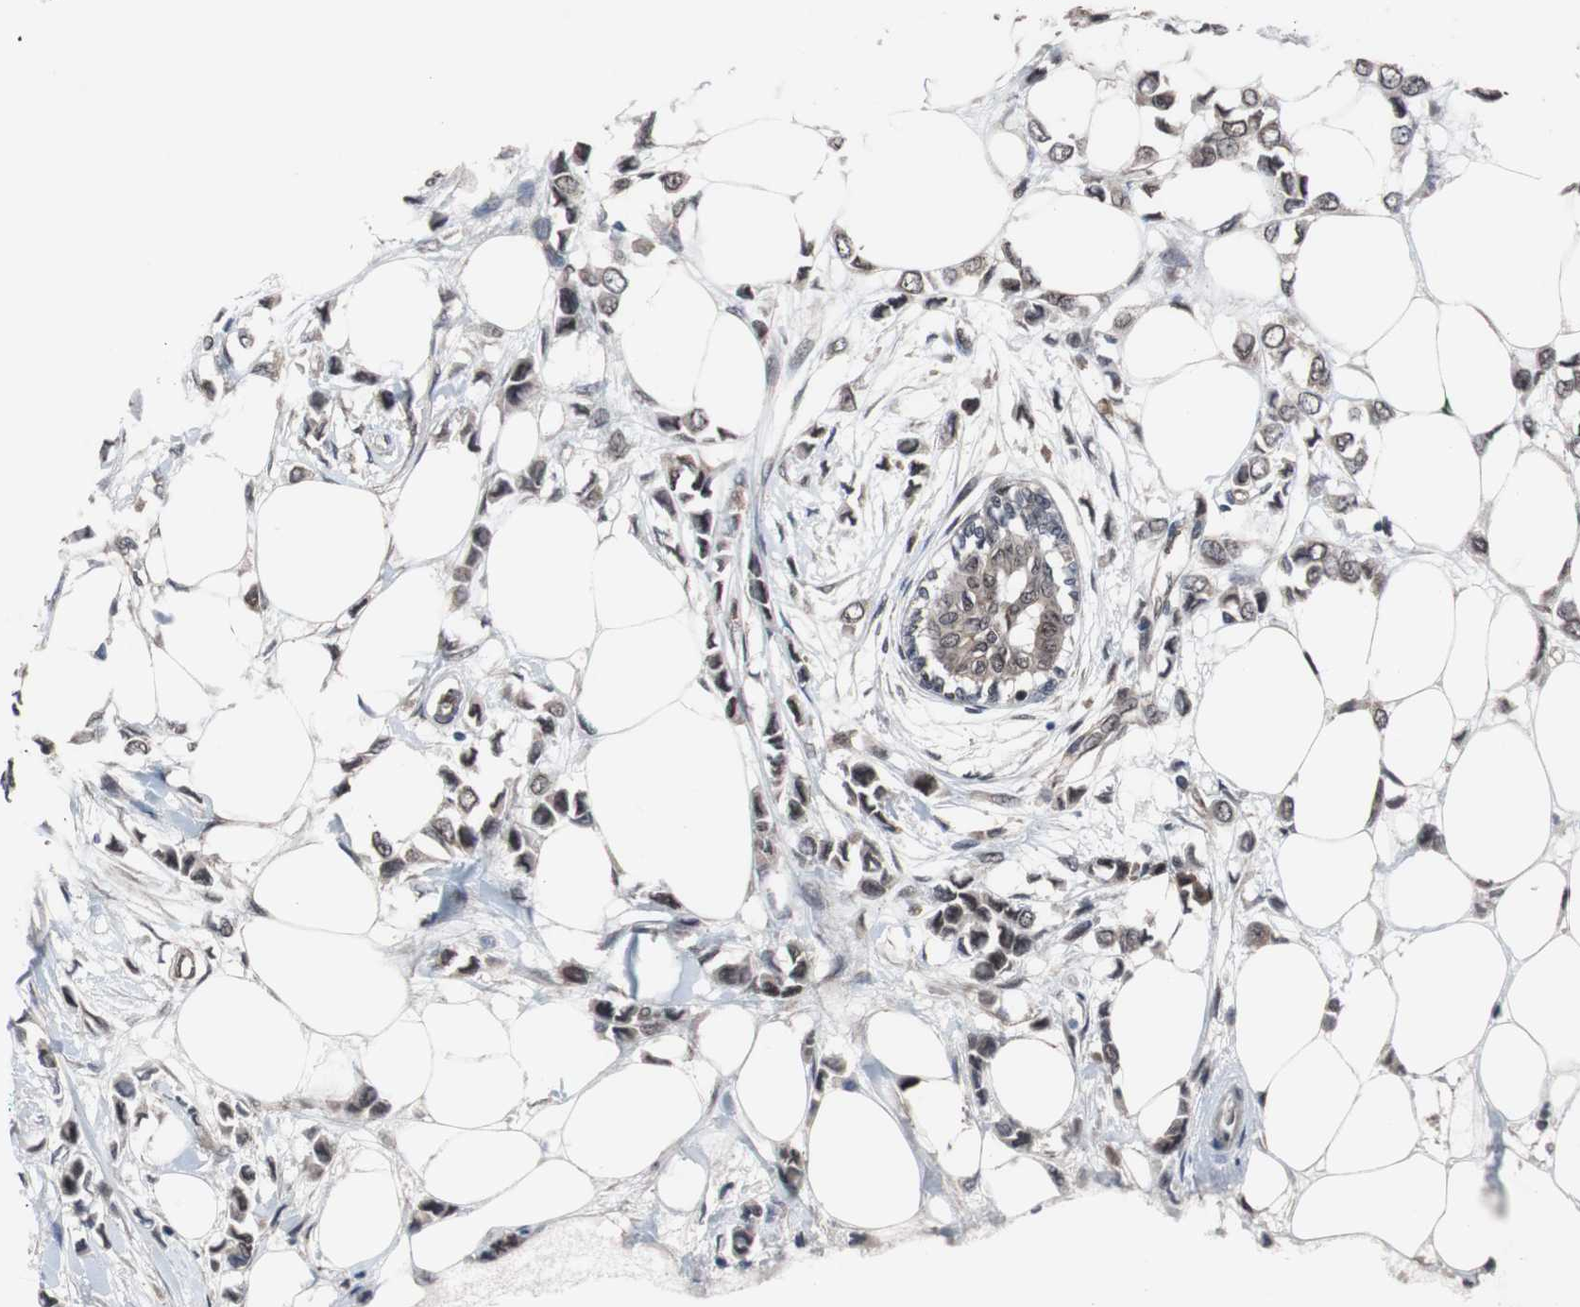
{"staining": {"intensity": "weak", "quantity": "25%-75%", "location": "nuclear"}, "tissue": "breast cancer", "cell_type": "Tumor cells", "image_type": "cancer", "snomed": [{"axis": "morphology", "description": "Lobular carcinoma"}, {"axis": "topography", "description": "Breast"}], "caption": "Lobular carcinoma (breast) stained with DAB (3,3'-diaminobenzidine) immunohistochemistry displays low levels of weak nuclear positivity in about 25%-75% of tumor cells.", "gene": "GTF2F2", "patient": {"sex": "female", "age": 51}}